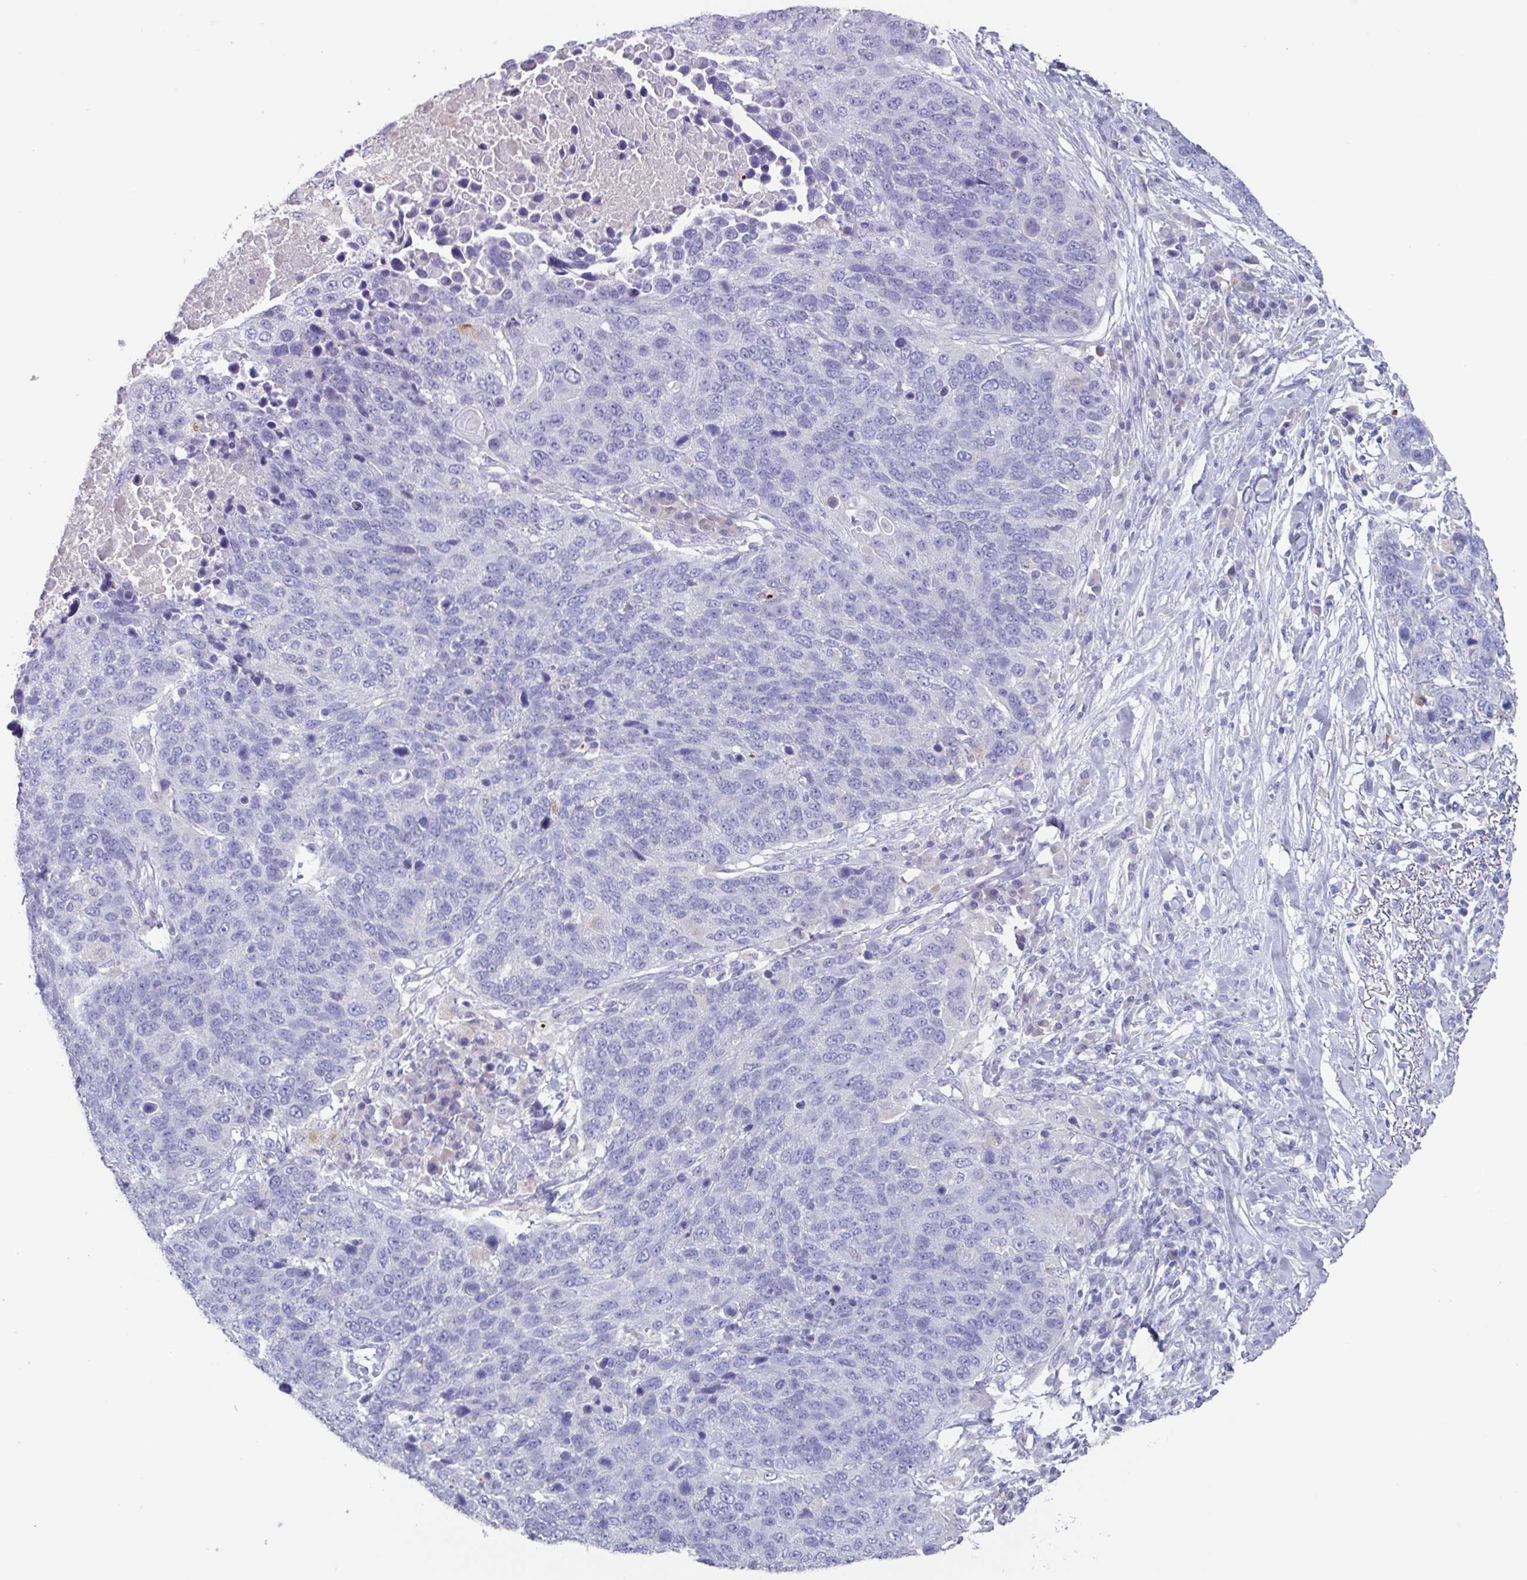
{"staining": {"intensity": "negative", "quantity": "none", "location": "none"}, "tissue": "lung cancer", "cell_type": "Tumor cells", "image_type": "cancer", "snomed": [{"axis": "morphology", "description": "Normal tissue, NOS"}, {"axis": "morphology", "description": "Squamous cell carcinoma, NOS"}, {"axis": "topography", "description": "Lymph node"}, {"axis": "topography", "description": "Lung"}], "caption": "Image shows no protein staining in tumor cells of squamous cell carcinoma (lung) tissue. The staining was performed using DAB (3,3'-diaminobenzidine) to visualize the protein expression in brown, while the nuclei were stained in blue with hematoxylin (Magnification: 20x).", "gene": "OR2T10", "patient": {"sex": "male", "age": 66}}